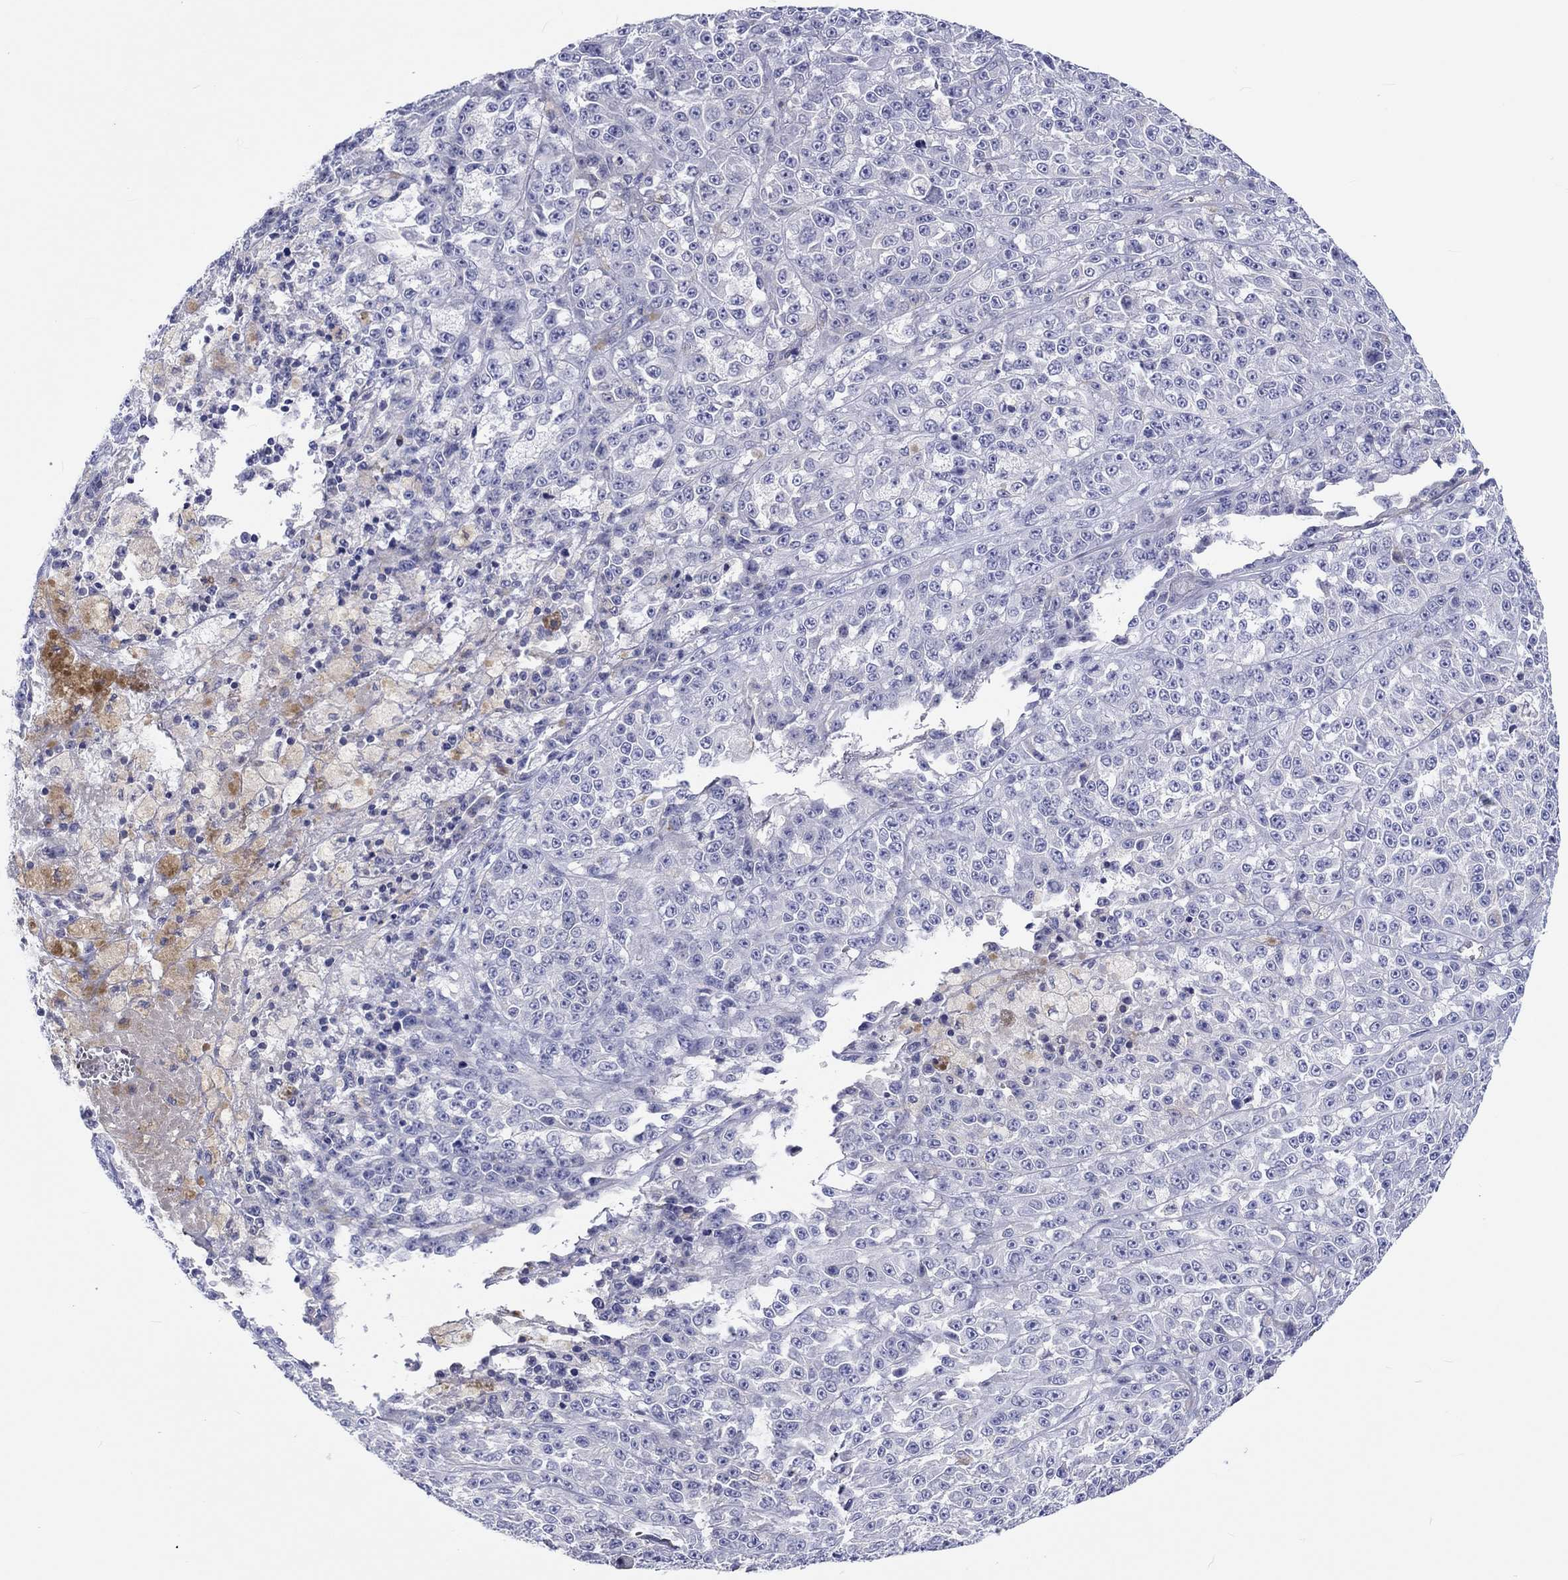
{"staining": {"intensity": "negative", "quantity": "none", "location": "none"}, "tissue": "melanoma", "cell_type": "Tumor cells", "image_type": "cancer", "snomed": [{"axis": "morphology", "description": "Malignant melanoma, NOS"}, {"axis": "topography", "description": "Skin"}], "caption": "Melanoma was stained to show a protein in brown. There is no significant staining in tumor cells.", "gene": "CDY2B", "patient": {"sex": "female", "age": 58}}